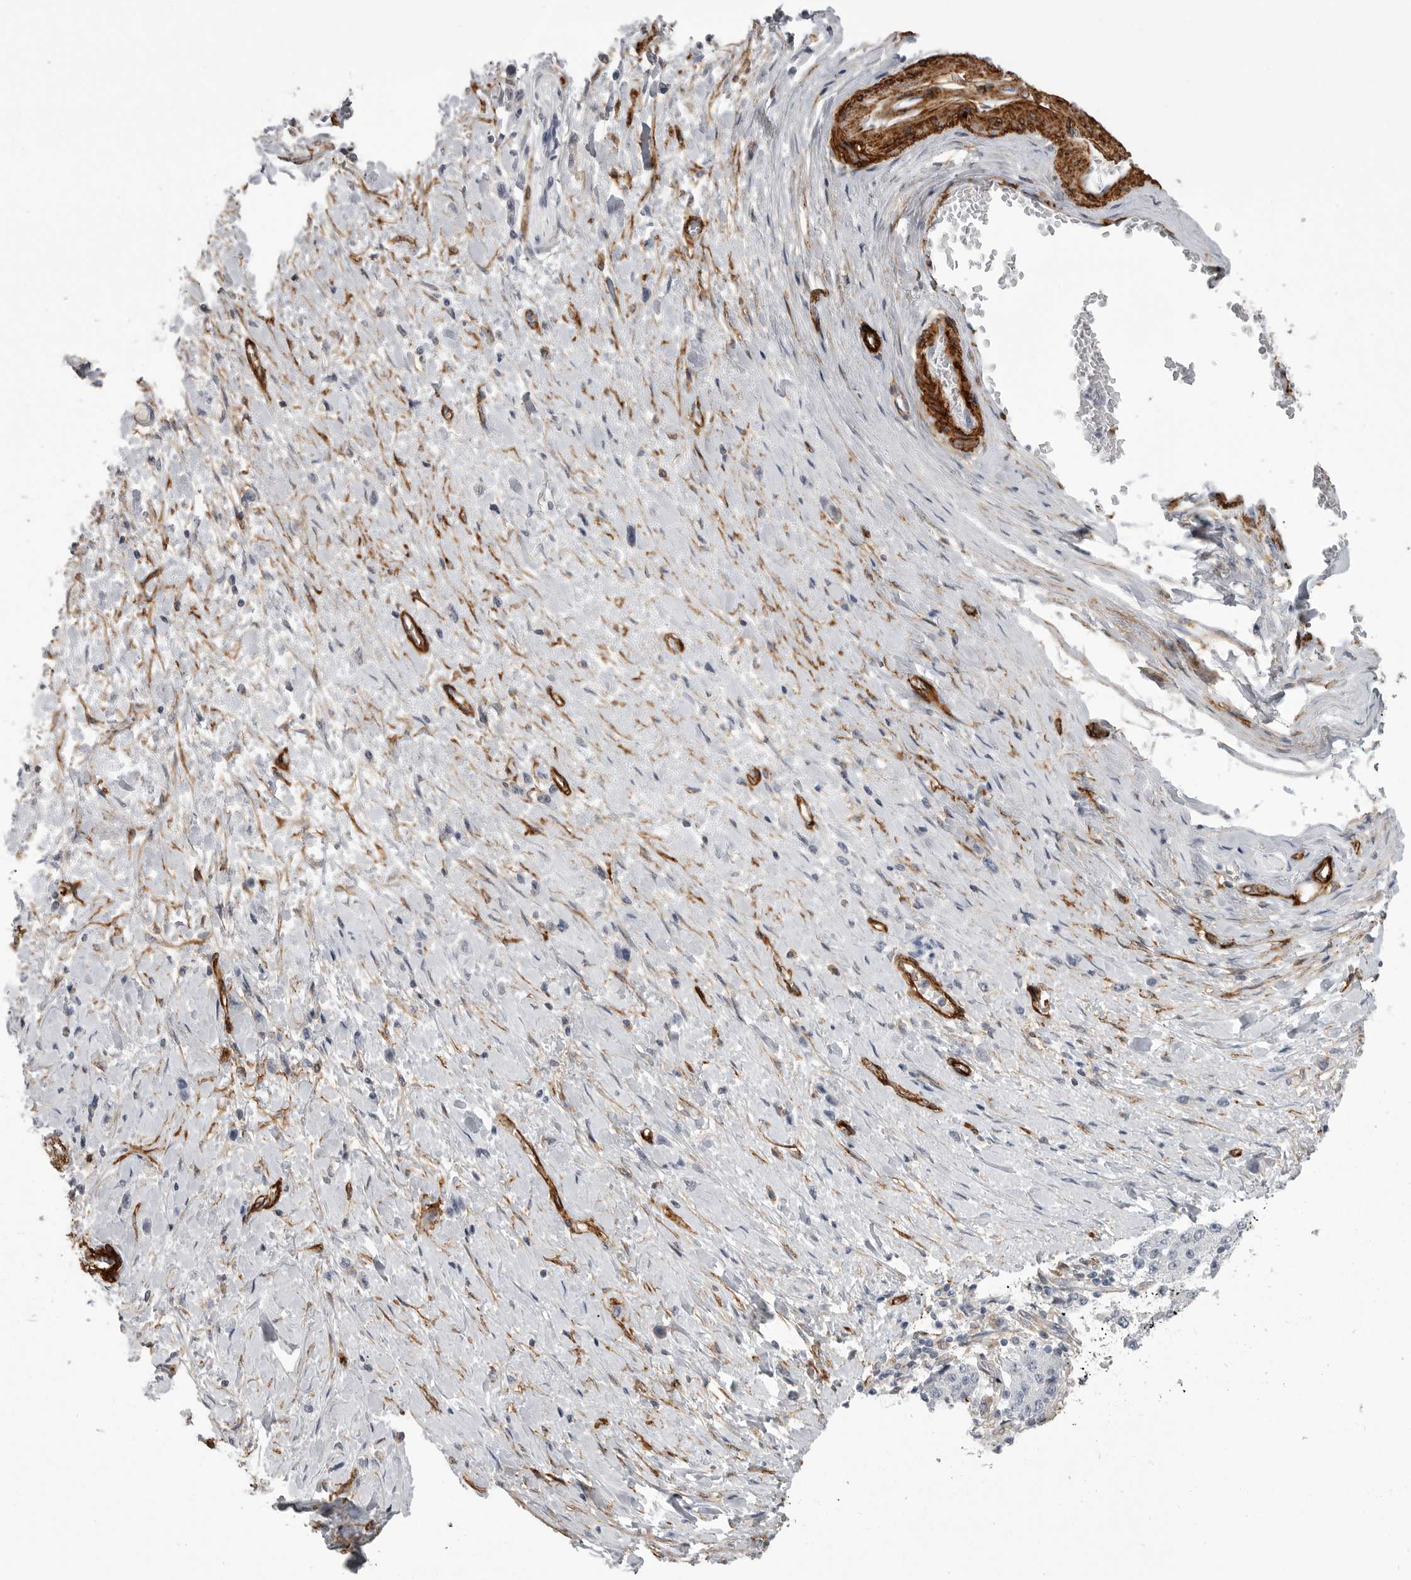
{"staining": {"intensity": "negative", "quantity": "none", "location": "none"}, "tissue": "stomach cancer", "cell_type": "Tumor cells", "image_type": "cancer", "snomed": [{"axis": "morphology", "description": "Adenocarcinoma, NOS"}, {"axis": "topography", "description": "Stomach"}], "caption": "This image is of stomach cancer stained with immunohistochemistry (IHC) to label a protein in brown with the nuclei are counter-stained blue. There is no positivity in tumor cells. (DAB IHC visualized using brightfield microscopy, high magnification).", "gene": "AOC3", "patient": {"sex": "female", "age": 65}}